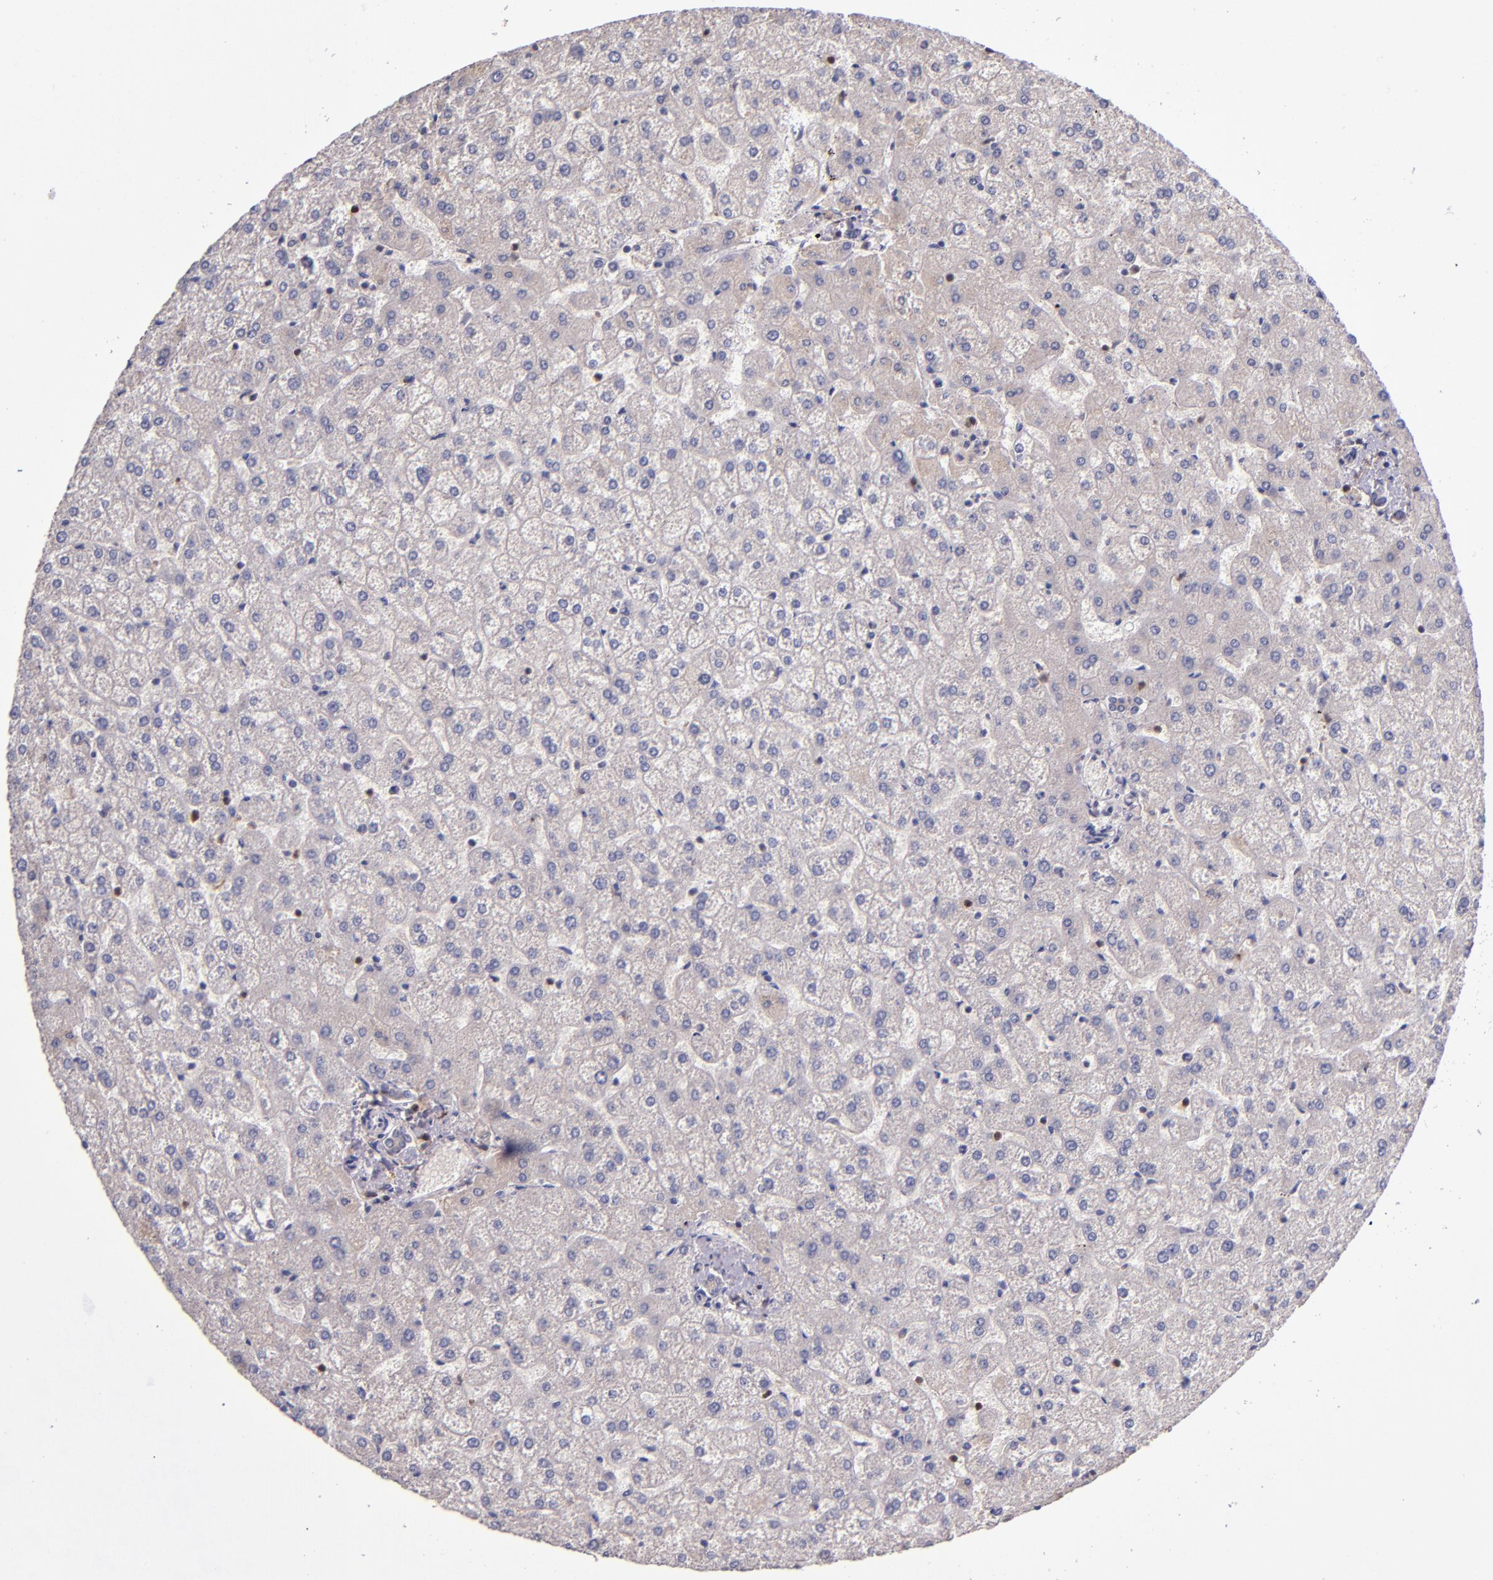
{"staining": {"intensity": "negative", "quantity": "none", "location": "none"}, "tissue": "liver", "cell_type": "Cholangiocytes", "image_type": "normal", "snomed": [{"axis": "morphology", "description": "Normal tissue, NOS"}, {"axis": "topography", "description": "Liver"}], "caption": "Liver was stained to show a protein in brown. There is no significant expression in cholangiocytes. Nuclei are stained in blue.", "gene": "EIF4ENIF1", "patient": {"sex": "female", "age": 32}}